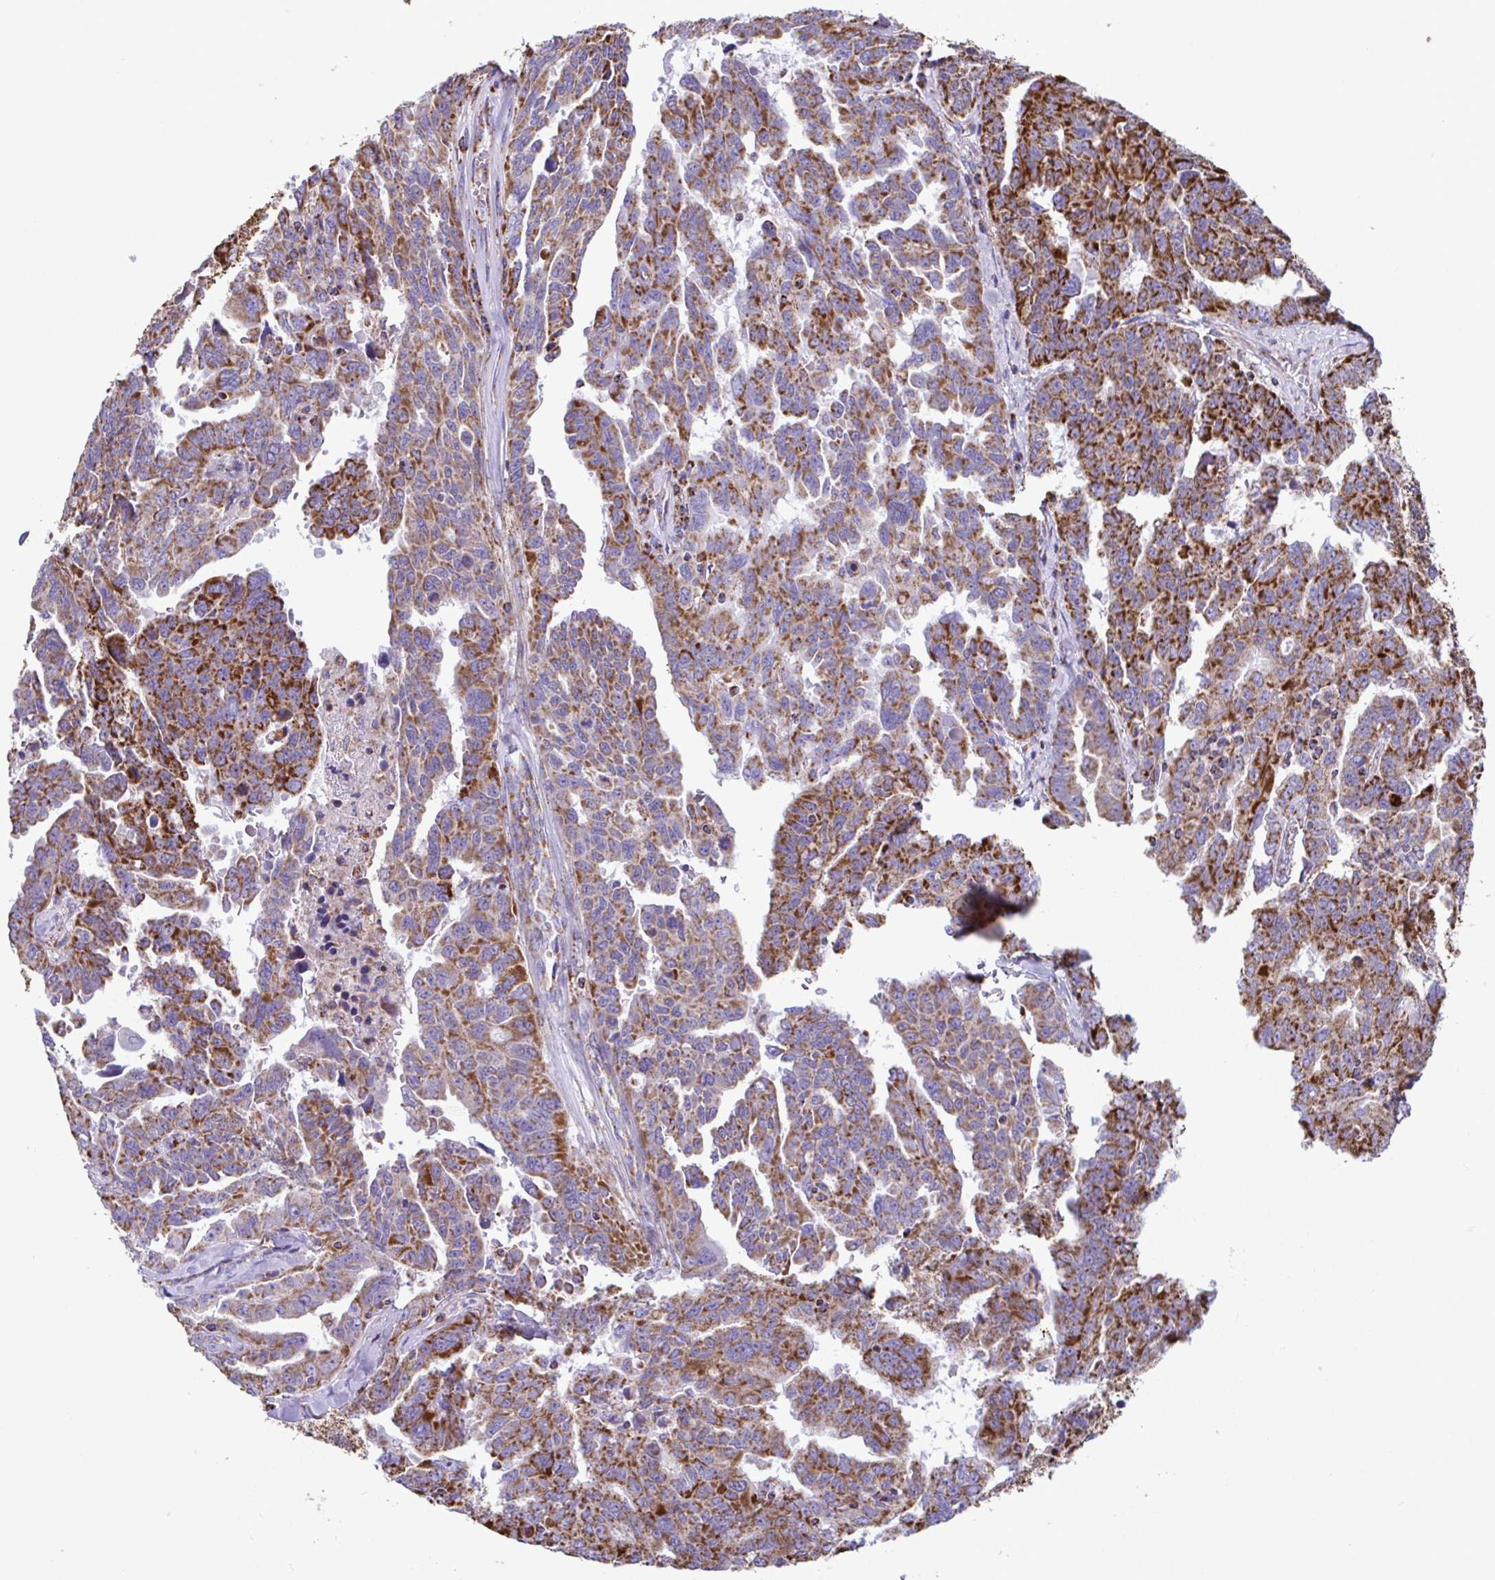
{"staining": {"intensity": "strong", "quantity": ">75%", "location": "cytoplasmic/membranous"}, "tissue": "ovarian cancer", "cell_type": "Tumor cells", "image_type": "cancer", "snomed": [{"axis": "morphology", "description": "Adenocarcinoma, NOS"}, {"axis": "morphology", "description": "Carcinoma, endometroid"}, {"axis": "topography", "description": "Ovary"}], "caption": "Ovarian adenocarcinoma tissue shows strong cytoplasmic/membranous expression in approximately >75% of tumor cells, visualized by immunohistochemistry.", "gene": "PCMTD2", "patient": {"sex": "female", "age": 72}}